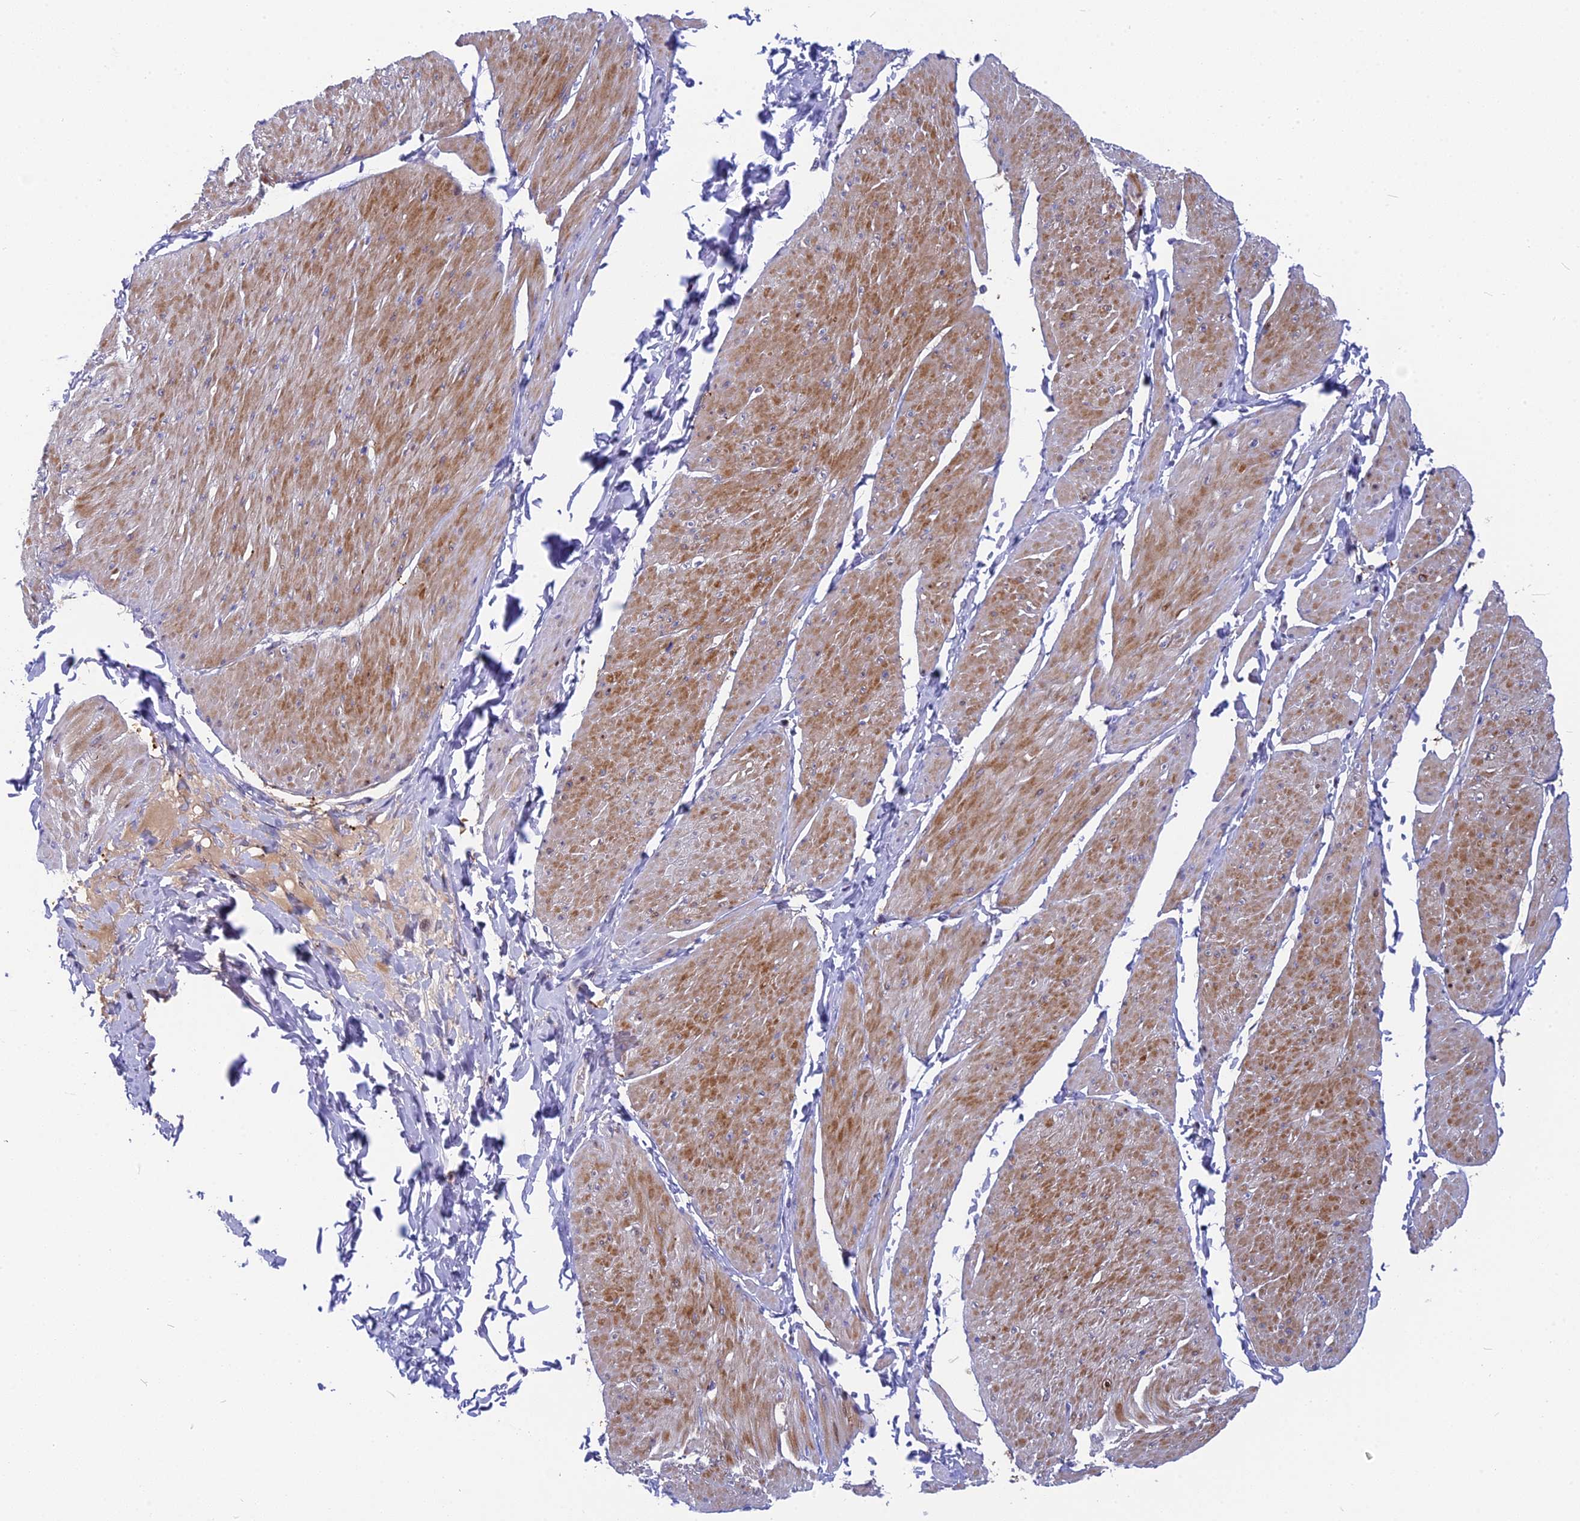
{"staining": {"intensity": "moderate", "quantity": "25%-75%", "location": "cytoplasmic/membranous,nuclear"}, "tissue": "smooth muscle", "cell_type": "Smooth muscle cells", "image_type": "normal", "snomed": [{"axis": "morphology", "description": "Urothelial carcinoma, High grade"}, {"axis": "topography", "description": "Urinary bladder"}], "caption": "Immunohistochemical staining of unremarkable smooth muscle reveals 25%-75% levels of moderate cytoplasmic/membranous,nuclear protein staining in approximately 25%-75% of smooth muscle cells. The protein of interest is shown in brown color, while the nuclei are stained blue.", "gene": "NKPD1", "patient": {"sex": "male", "age": 46}}